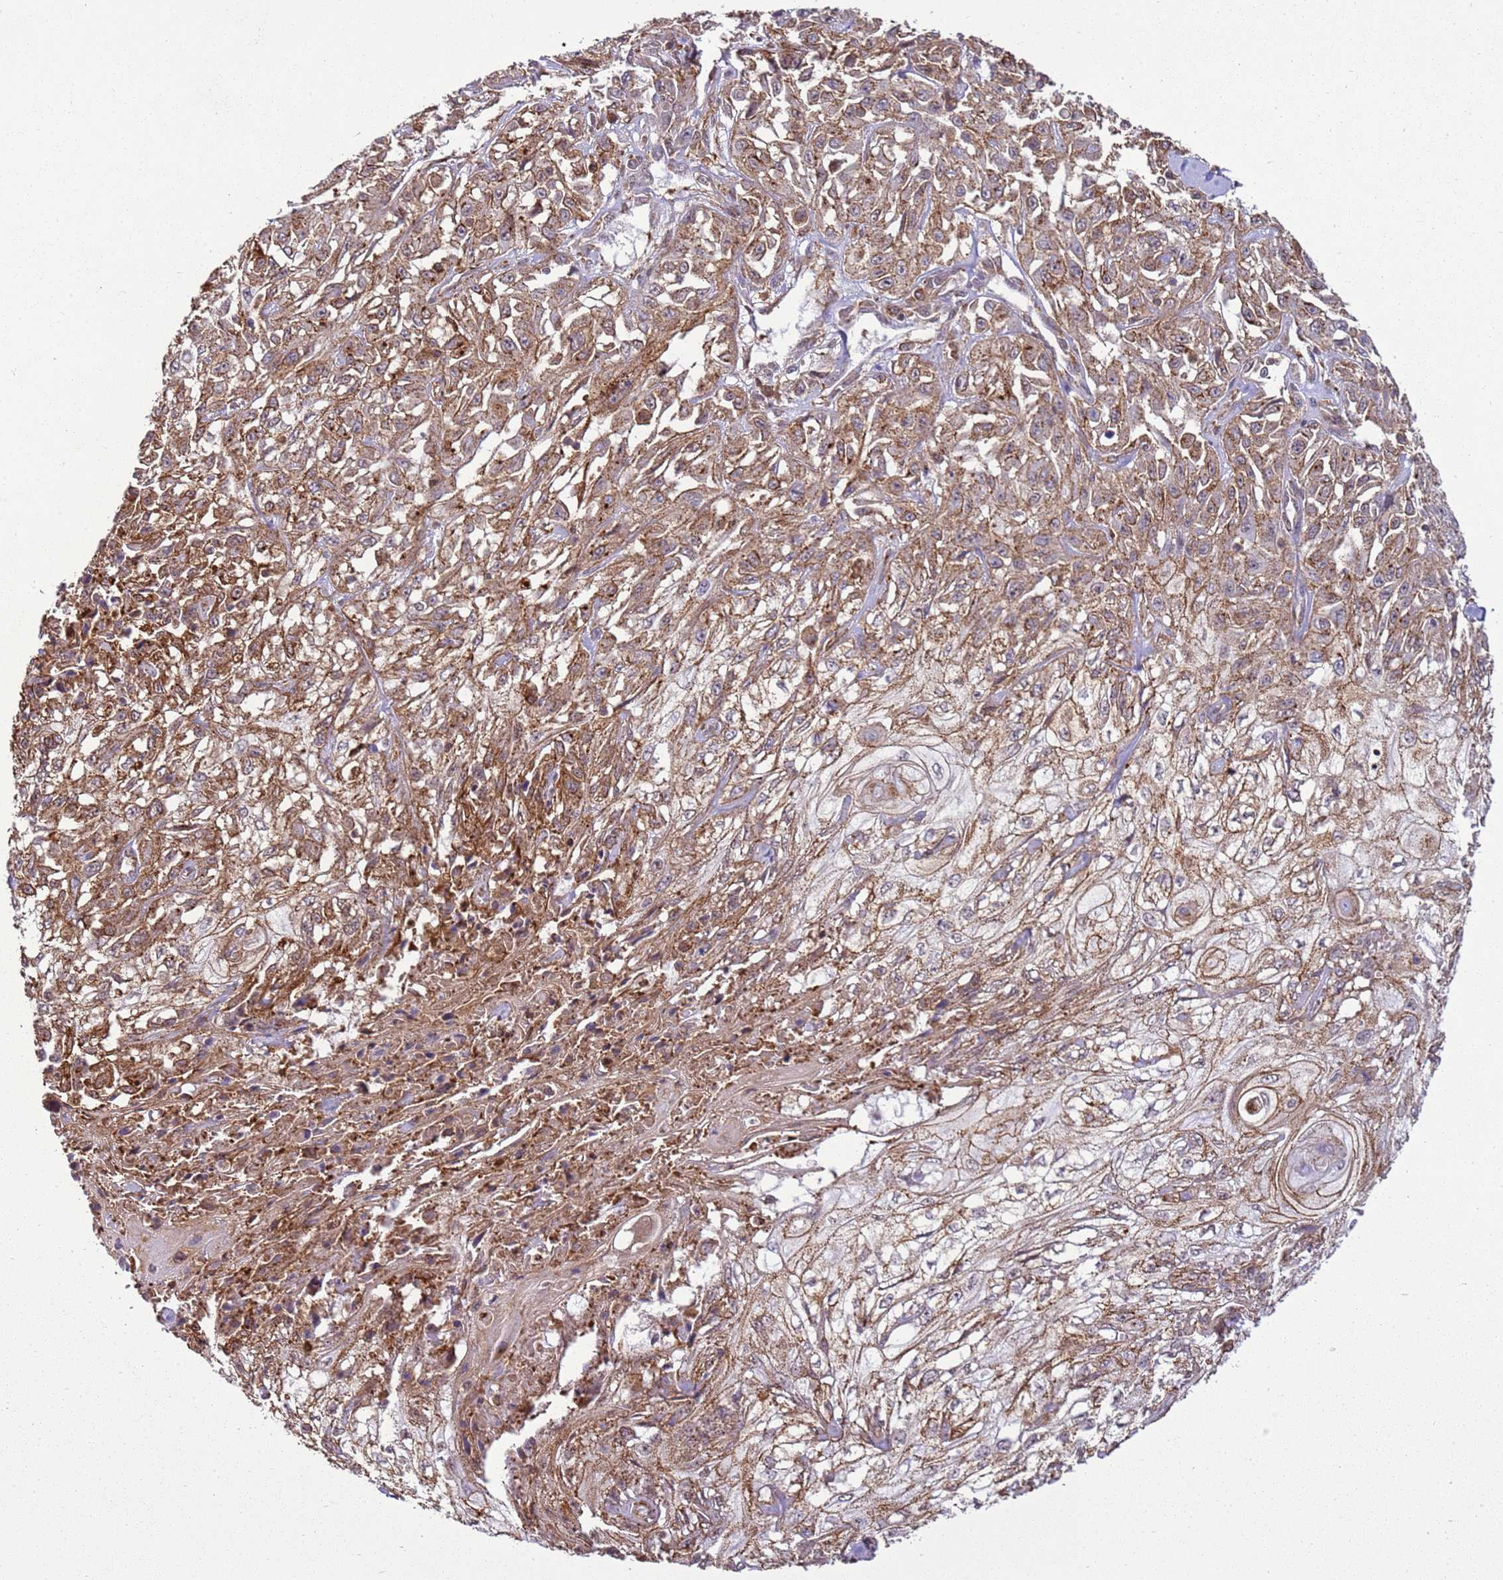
{"staining": {"intensity": "moderate", "quantity": ">75%", "location": "cytoplasmic/membranous"}, "tissue": "skin cancer", "cell_type": "Tumor cells", "image_type": "cancer", "snomed": [{"axis": "morphology", "description": "Squamous cell carcinoma, NOS"}, {"axis": "morphology", "description": "Squamous cell carcinoma, metastatic, NOS"}, {"axis": "topography", "description": "Skin"}, {"axis": "topography", "description": "Lymph node"}], "caption": "Tumor cells show medium levels of moderate cytoplasmic/membranous staining in about >75% of cells in squamous cell carcinoma (skin).", "gene": "GABRE", "patient": {"sex": "male", "age": 75}}